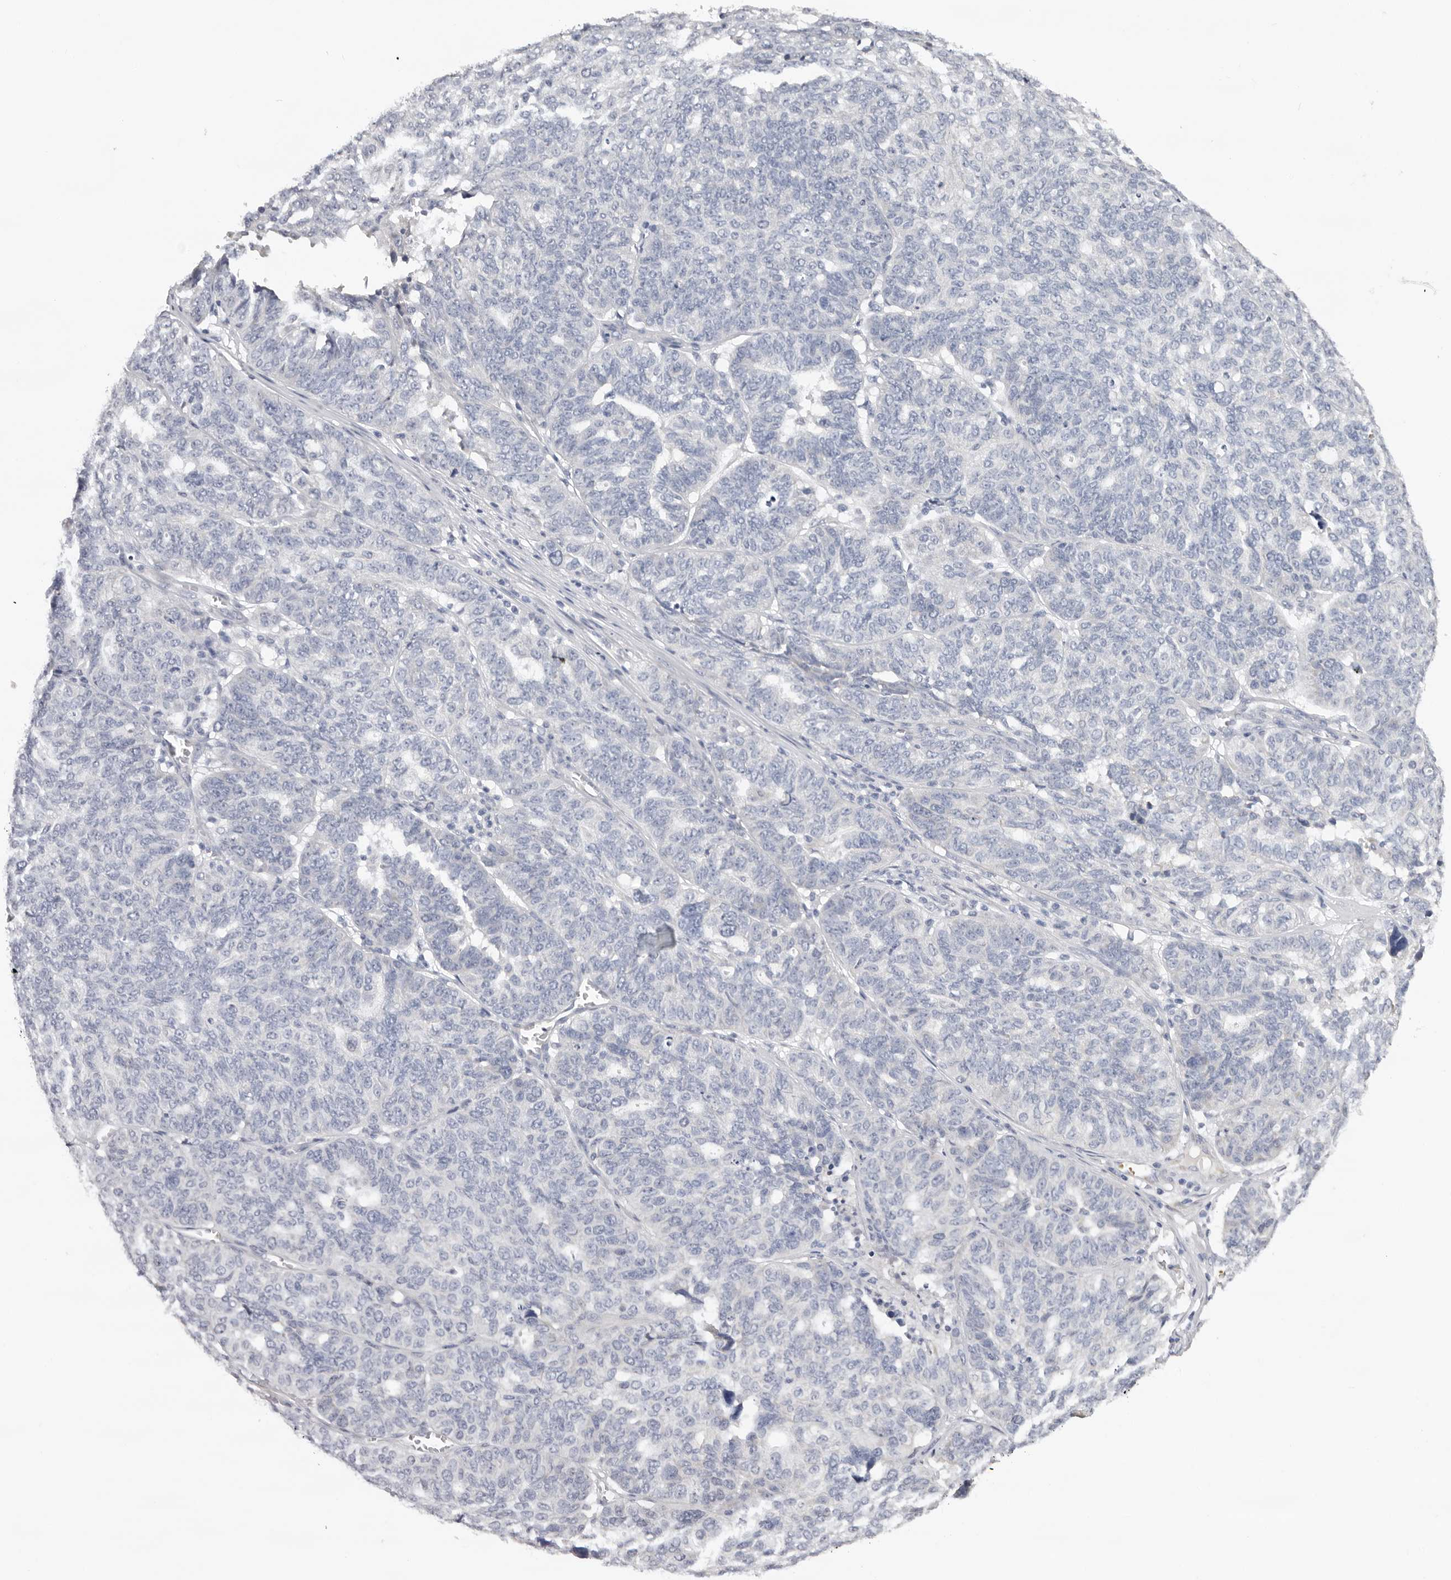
{"staining": {"intensity": "negative", "quantity": "none", "location": "none"}, "tissue": "ovarian cancer", "cell_type": "Tumor cells", "image_type": "cancer", "snomed": [{"axis": "morphology", "description": "Cystadenocarcinoma, serous, NOS"}, {"axis": "topography", "description": "Ovary"}], "caption": "The image reveals no staining of tumor cells in ovarian serous cystadenocarcinoma. (DAB (3,3'-diaminobenzidine) immunohistochemistry (IHC) with hematoxylin counter stain).", "gene": "KIF2B", "patient": {"sex": "female", "age": 59}}